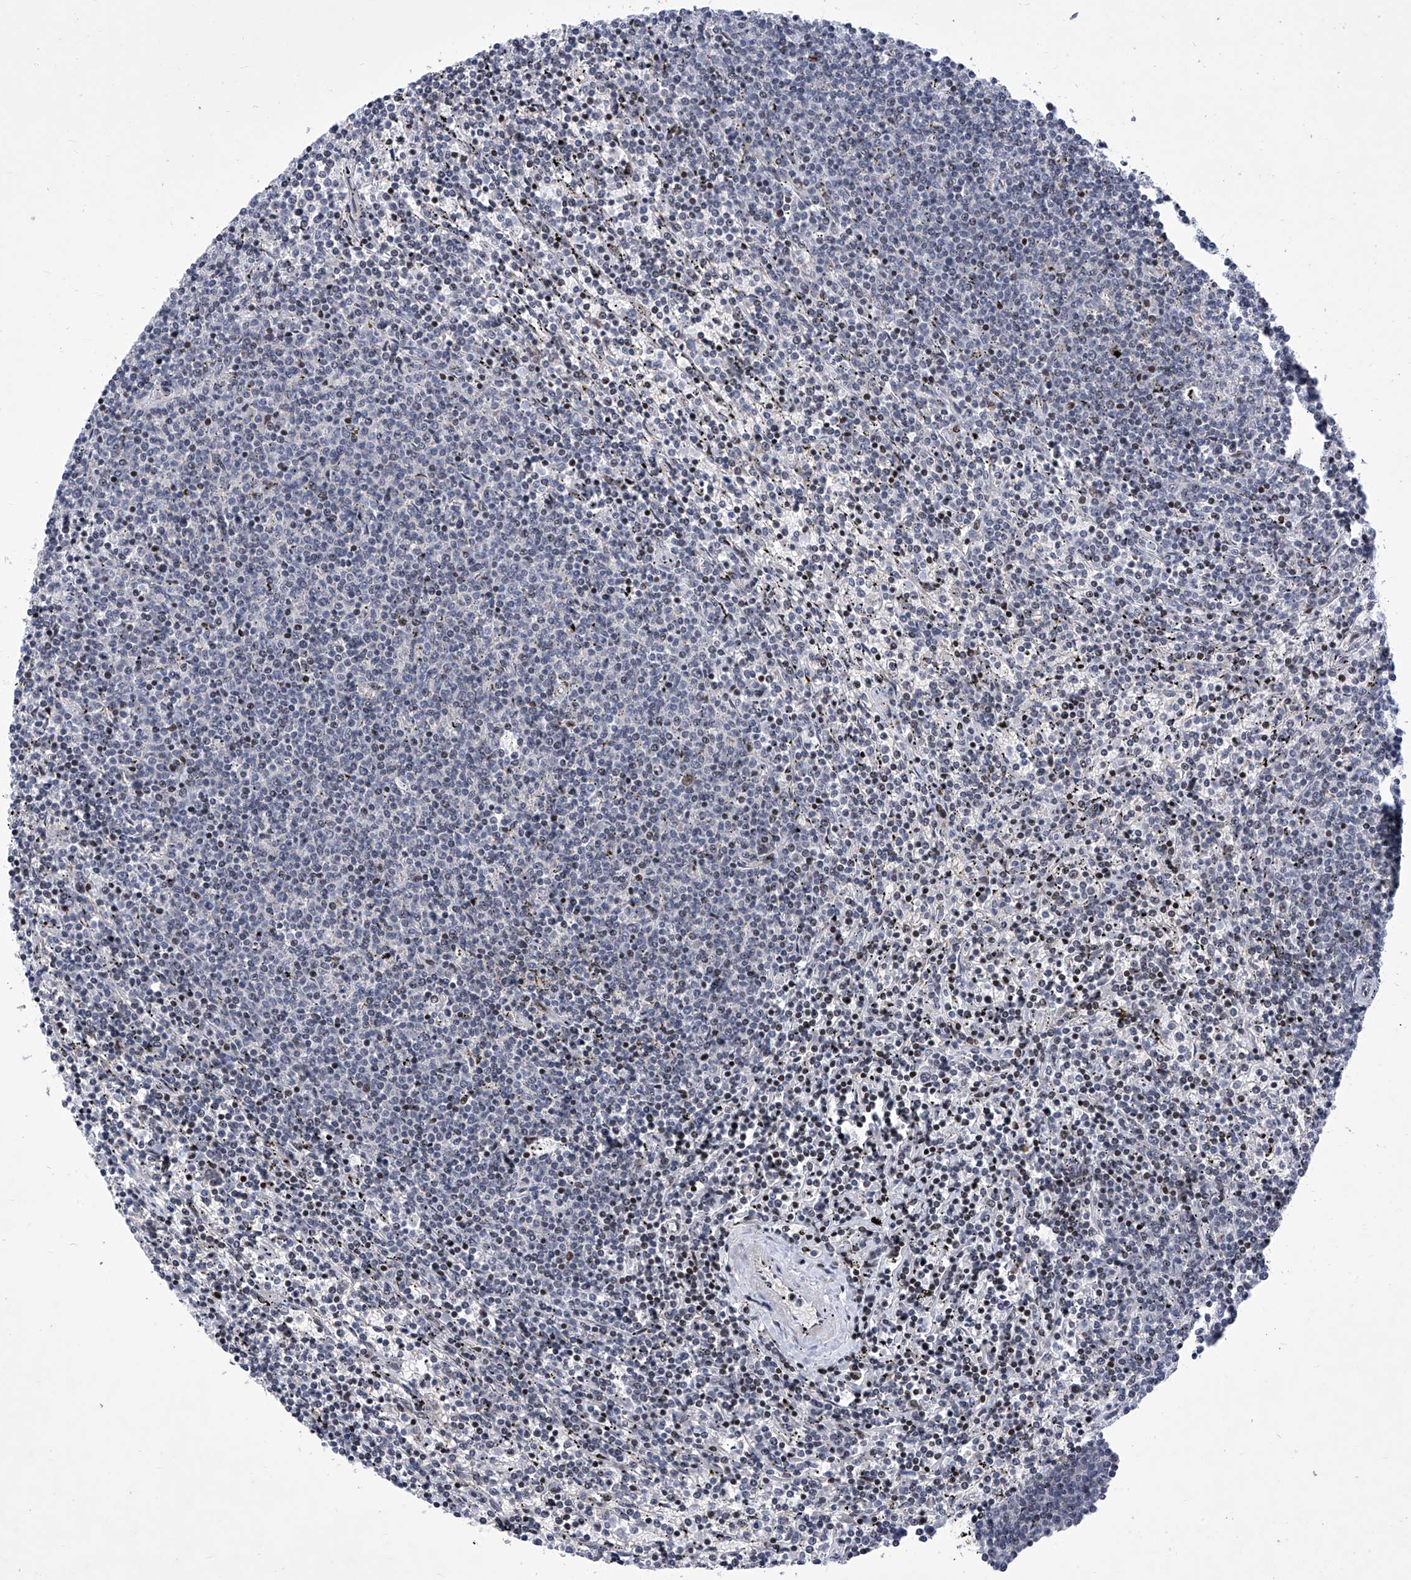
{"staining": {"intensity": "negative", "quantity": "none", "location": "none"}, "tissue": "lymphoma", "cell_type": "Tumor cells", "image_type": "cancer", "snomed": [{"axis": "morphology", "description": "Malignant lymphoma, non-Hodgkin's type, Low grade"}, {"axis": "topography", "description": "Spleen"}], "caption": "This histopathology image is of malignant lymphoma, non-Hodgkin's type (low-grade) stained with IHC to label a protein in brown with the nuclei are counter-stained blue. There is no positivity in tumor cells.", "gene": "NUFIP1", "patient": {"sex": "female", "age": 50}}